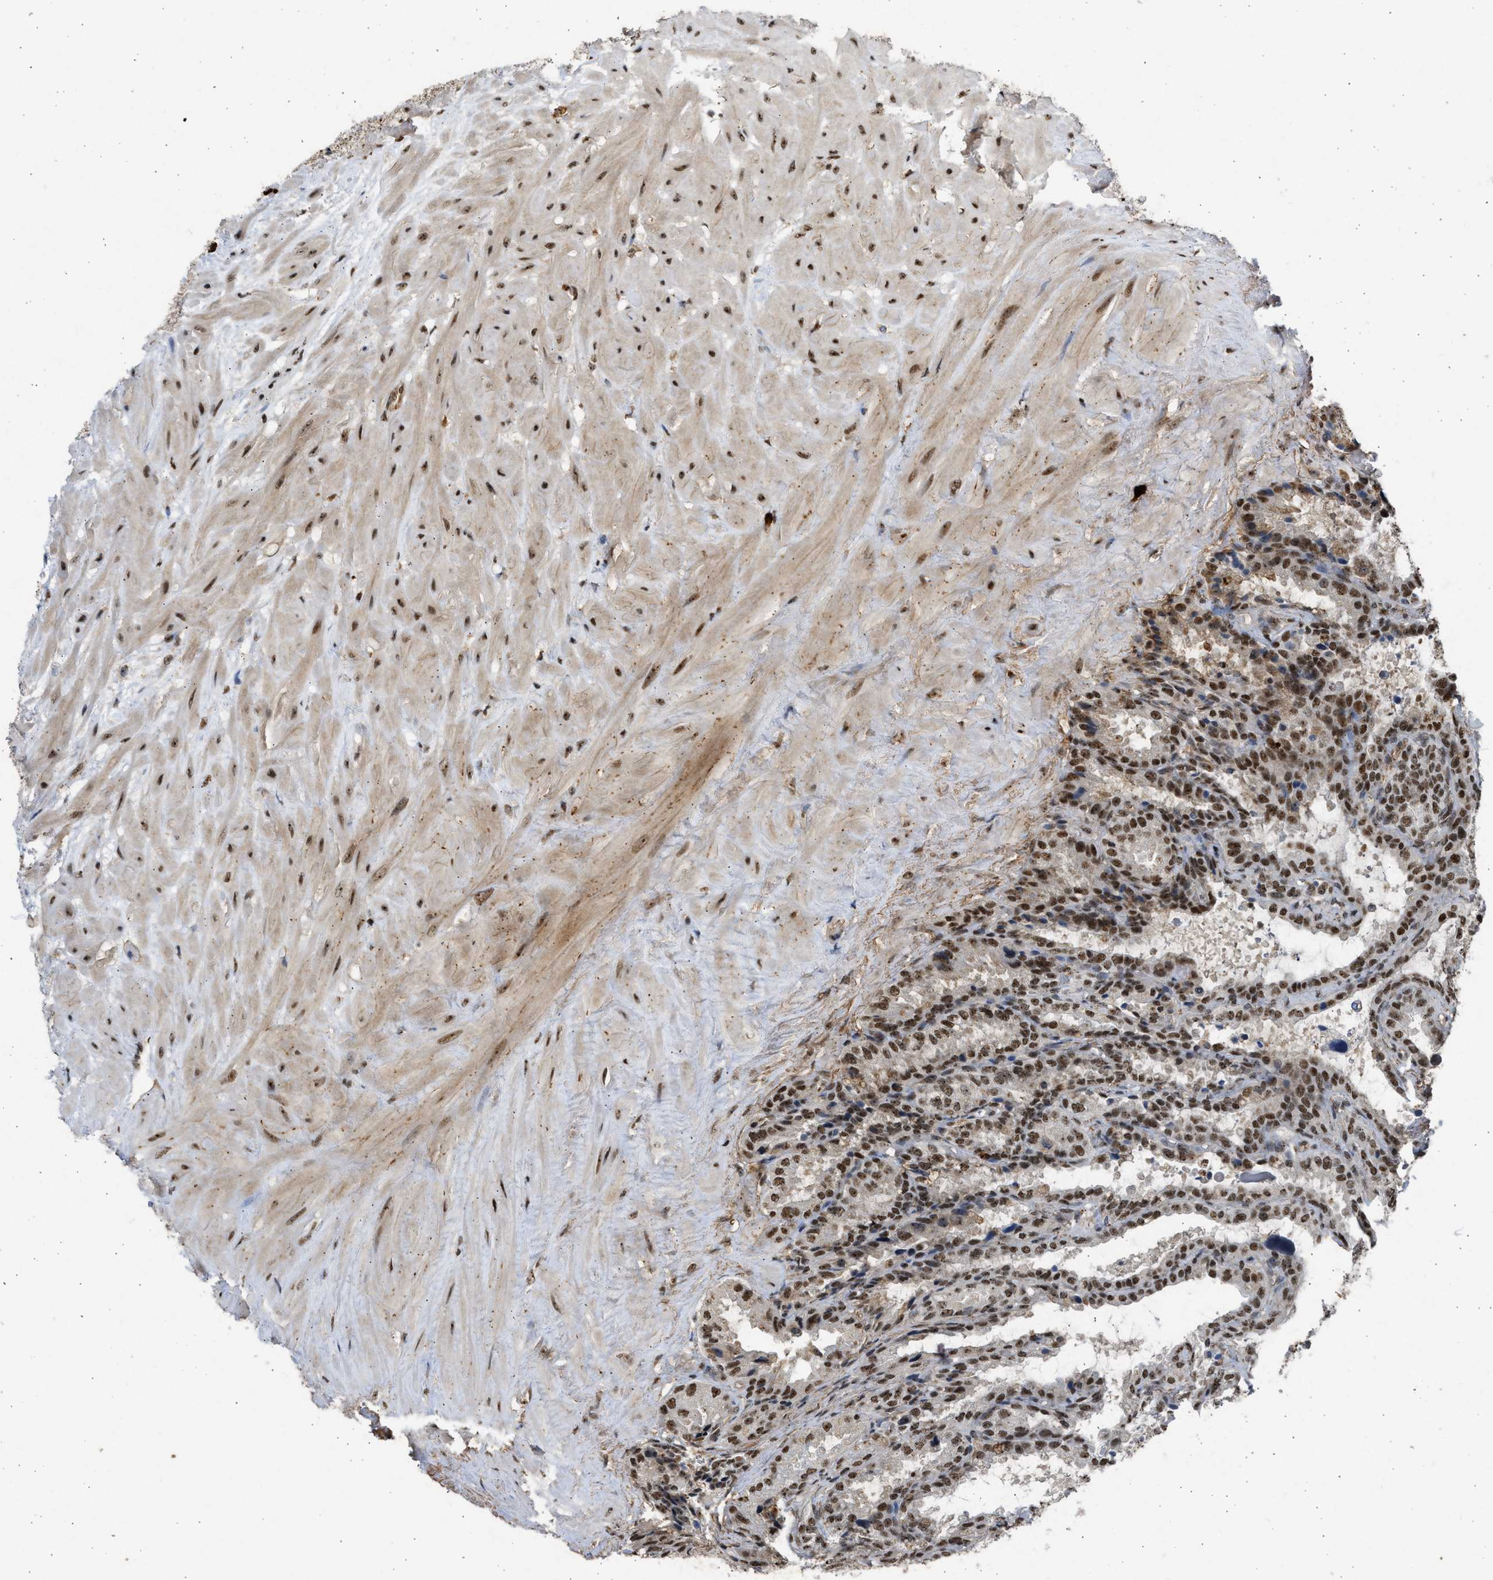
{"staining": {"intensity": "strong", "quantity": ">75%", "location": "nuclear"}, "tissue": "seminal vesicle", "cell_type": "Glandular cells", "image_type": "normal", "snomed": [{"axis": "morphology", "description": "Normal tissue, NOS"}, {"axis": "topography", "description": "Seminal veicle"}], "caption": "Immunohistochemical staining of normal human seminal vesicle displays high levels of strong nuclear expression in approximately >75% of glandular cells. Nuclei are stained in blue.", "gene": "TFDP2", "patient": {"sex": "male", "age": 46}}